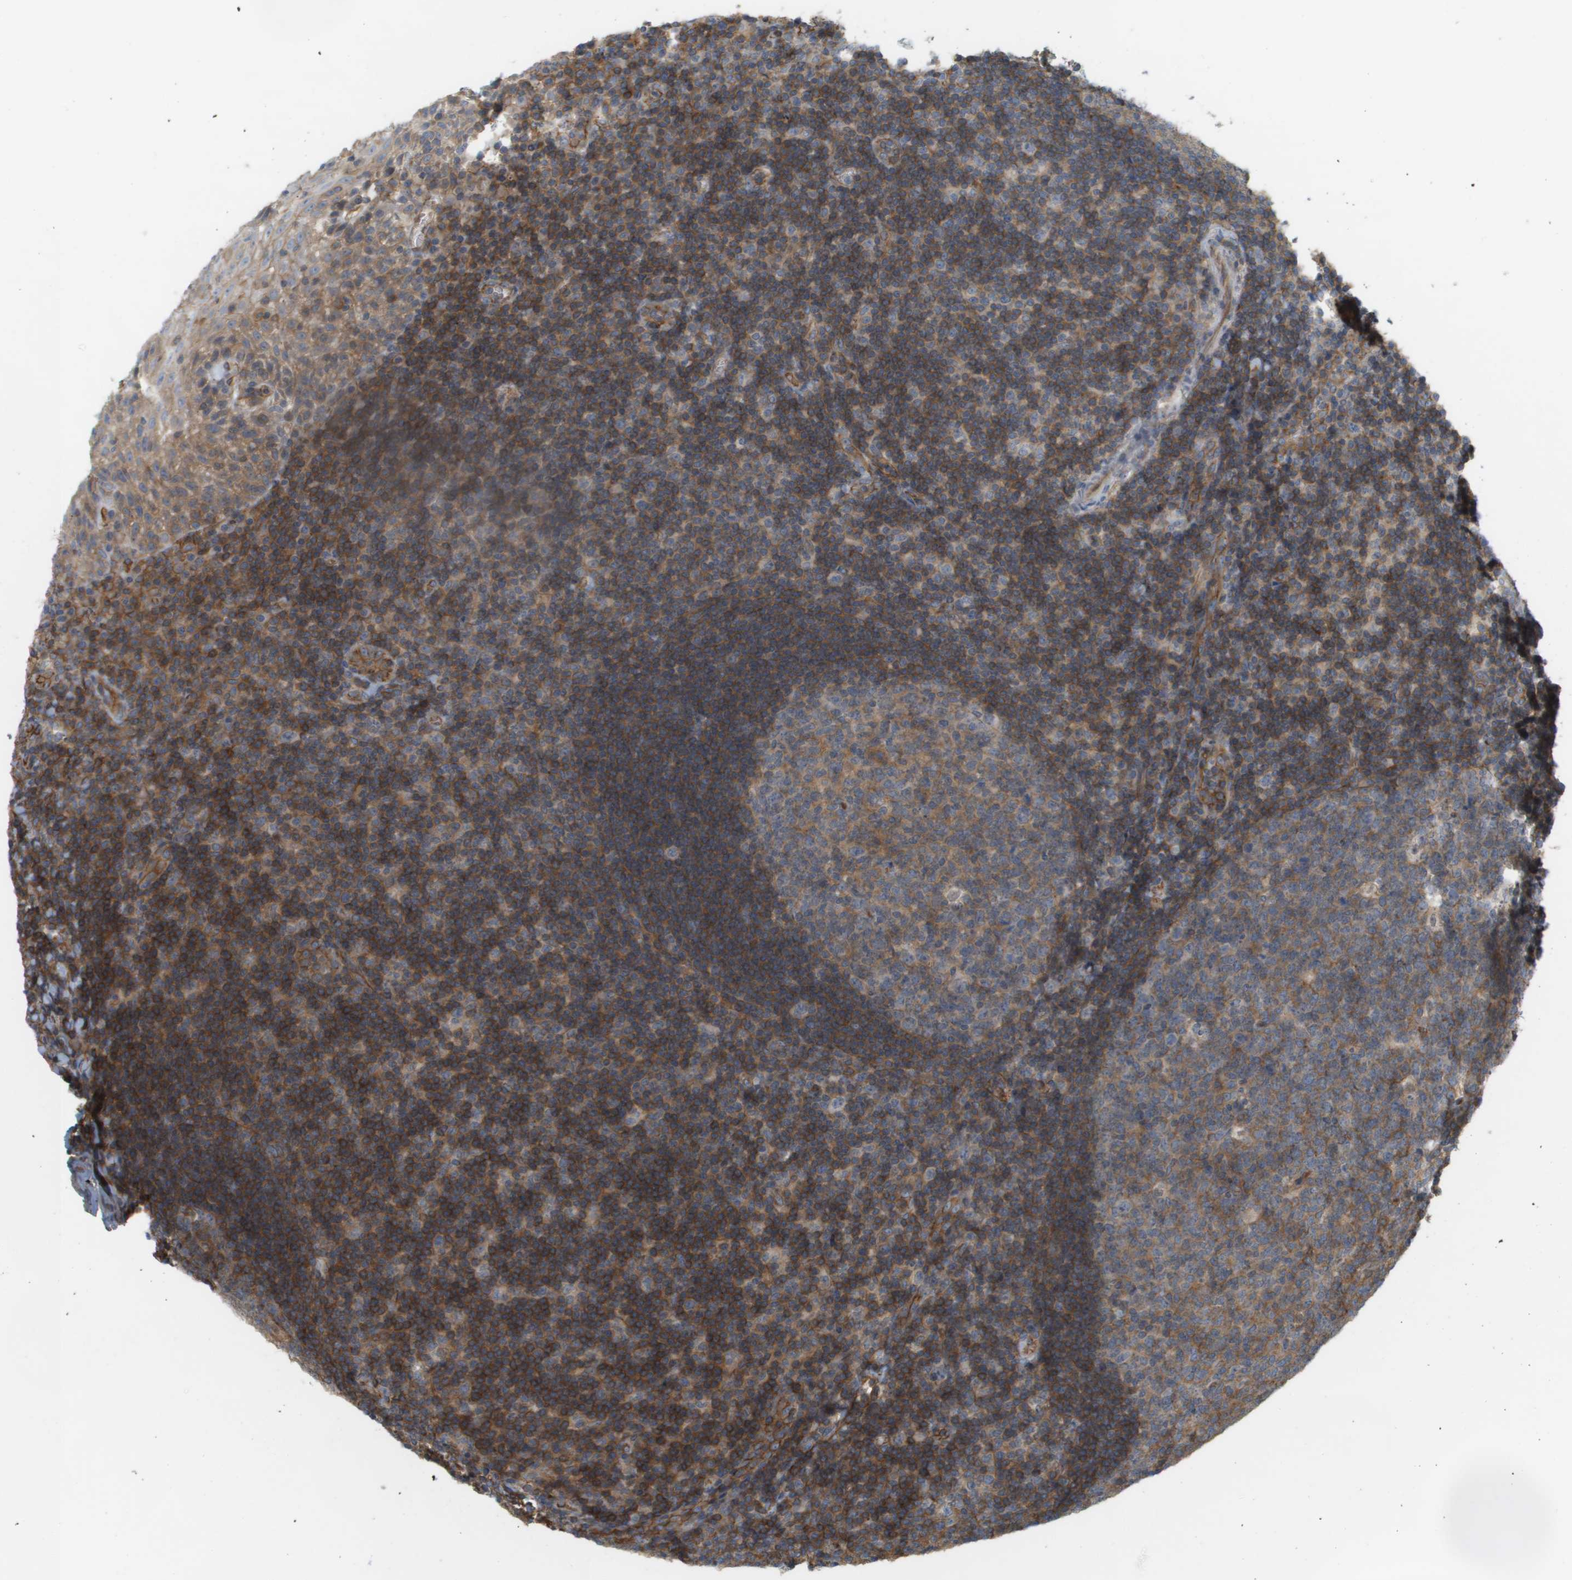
{"staining": {"intensity": "moderate", "quantity": "25%-75%", "location": "cytoplasmic/membranous"}, "tissue": "tonsil", "cell_type": "Germinal center cells", "image_type": "normal", "snomed": [{"axis": "morphology", "description": "Normal tissue, NOS"}, {"axis": "topography", "description": "Tonsil"}], "caption": "Protein expression analysis of benign human tonsil reveals moderate cytoplasmic/membranous expression in about 25%-75% of germinal center cells. (IHC, brightfield microscopy, high magnification).", "gene": "SGMS2", "patient": {"sex": "male", "age": 37}}